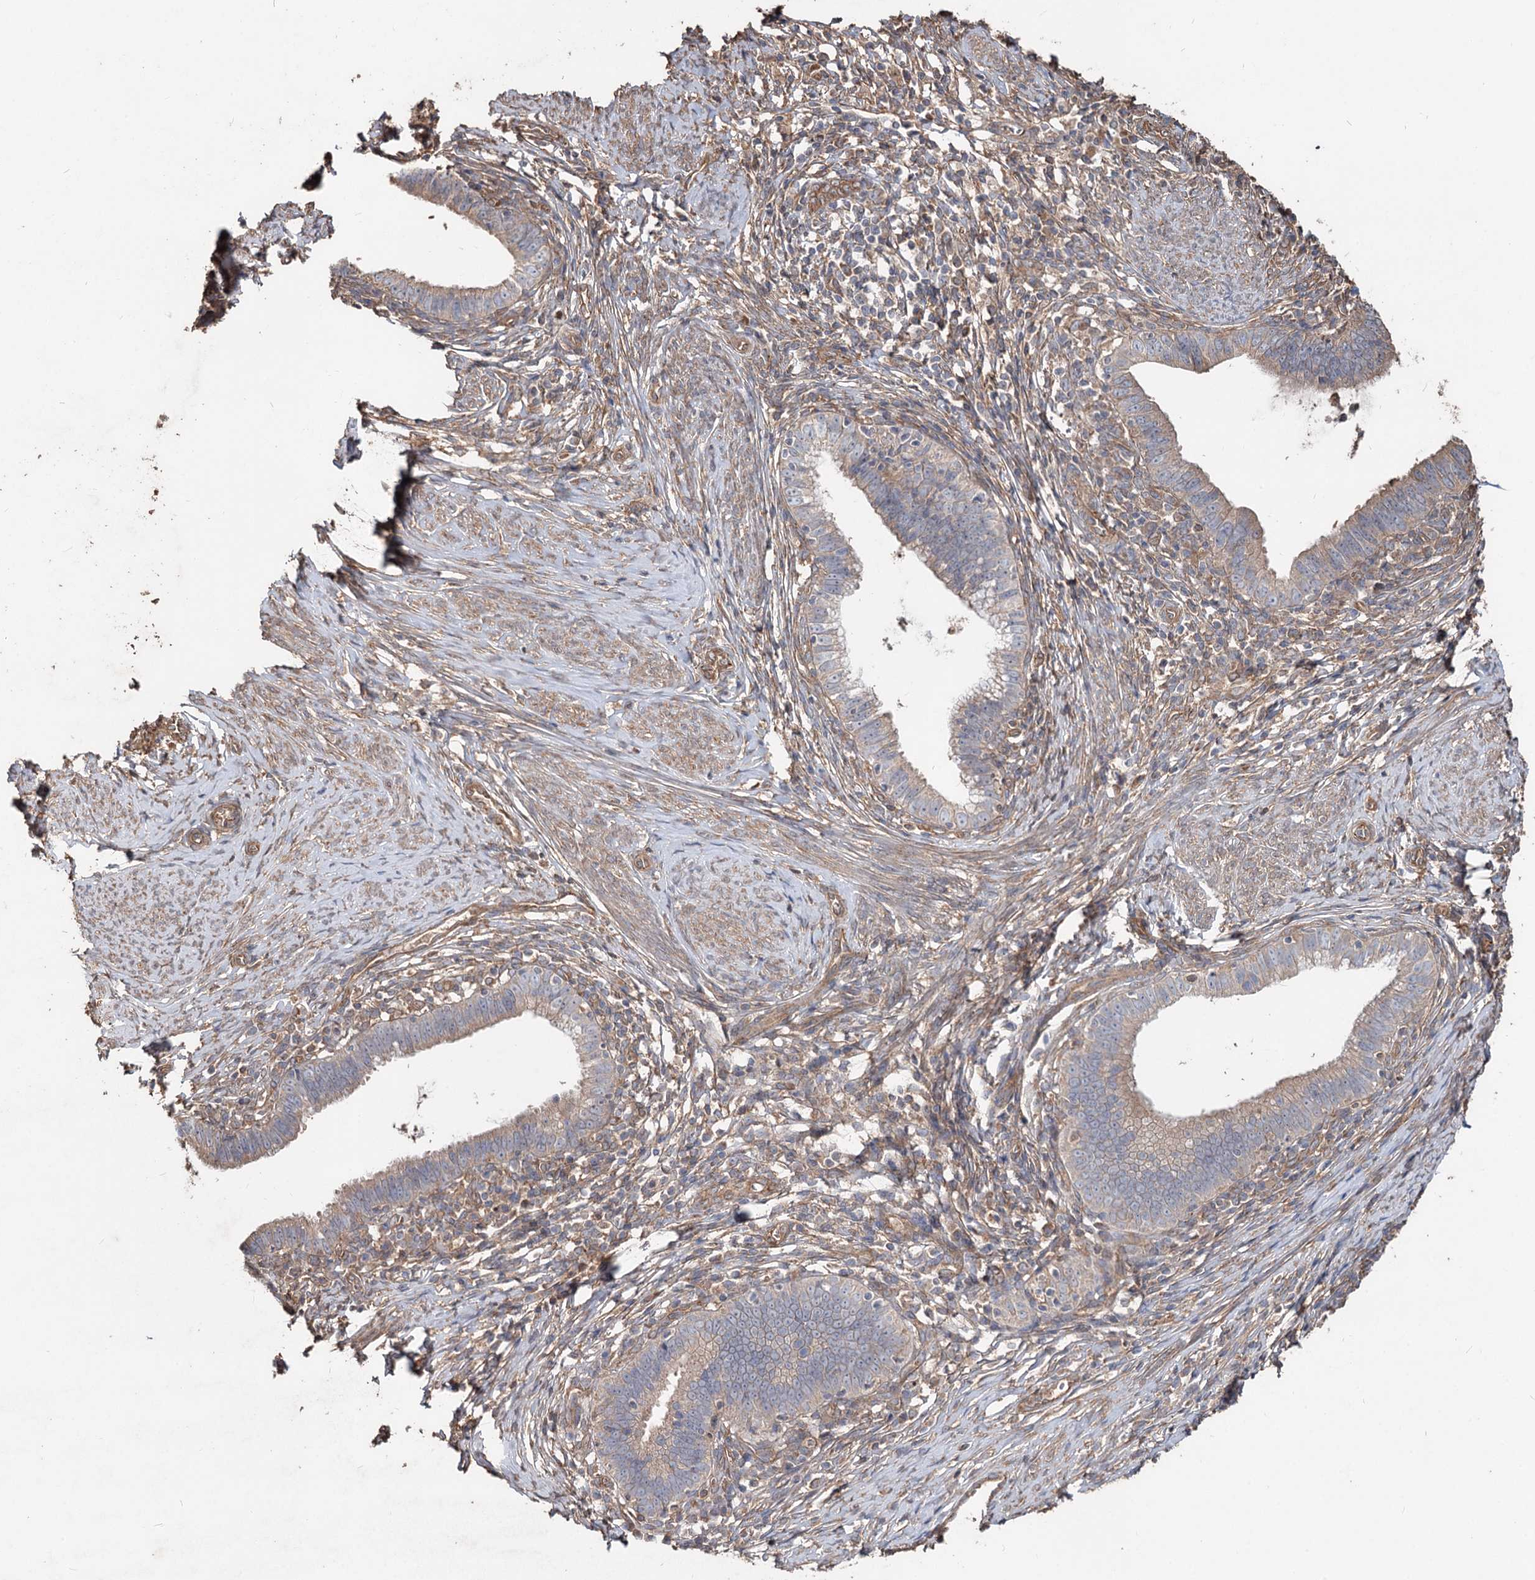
{"staining": {"intensity": "weak", "quantity": "<25%", "location": "cytoplasmic/membranous"}, "tissue": "cervical cancer", "cell_type": "Tumor cells", "image_type": "cancer", "snomed": [{"axis": "morphology", "description": "Adenocarcinoma, NOS"}, {"axis": "topography", "description": "Cervix"}], "caption": "Image shows no significant protein positivity in tumor cells of adenocarcinoma (cervical).", "gene": "SPART", "patient": {"sex": "female", "age": 36}}